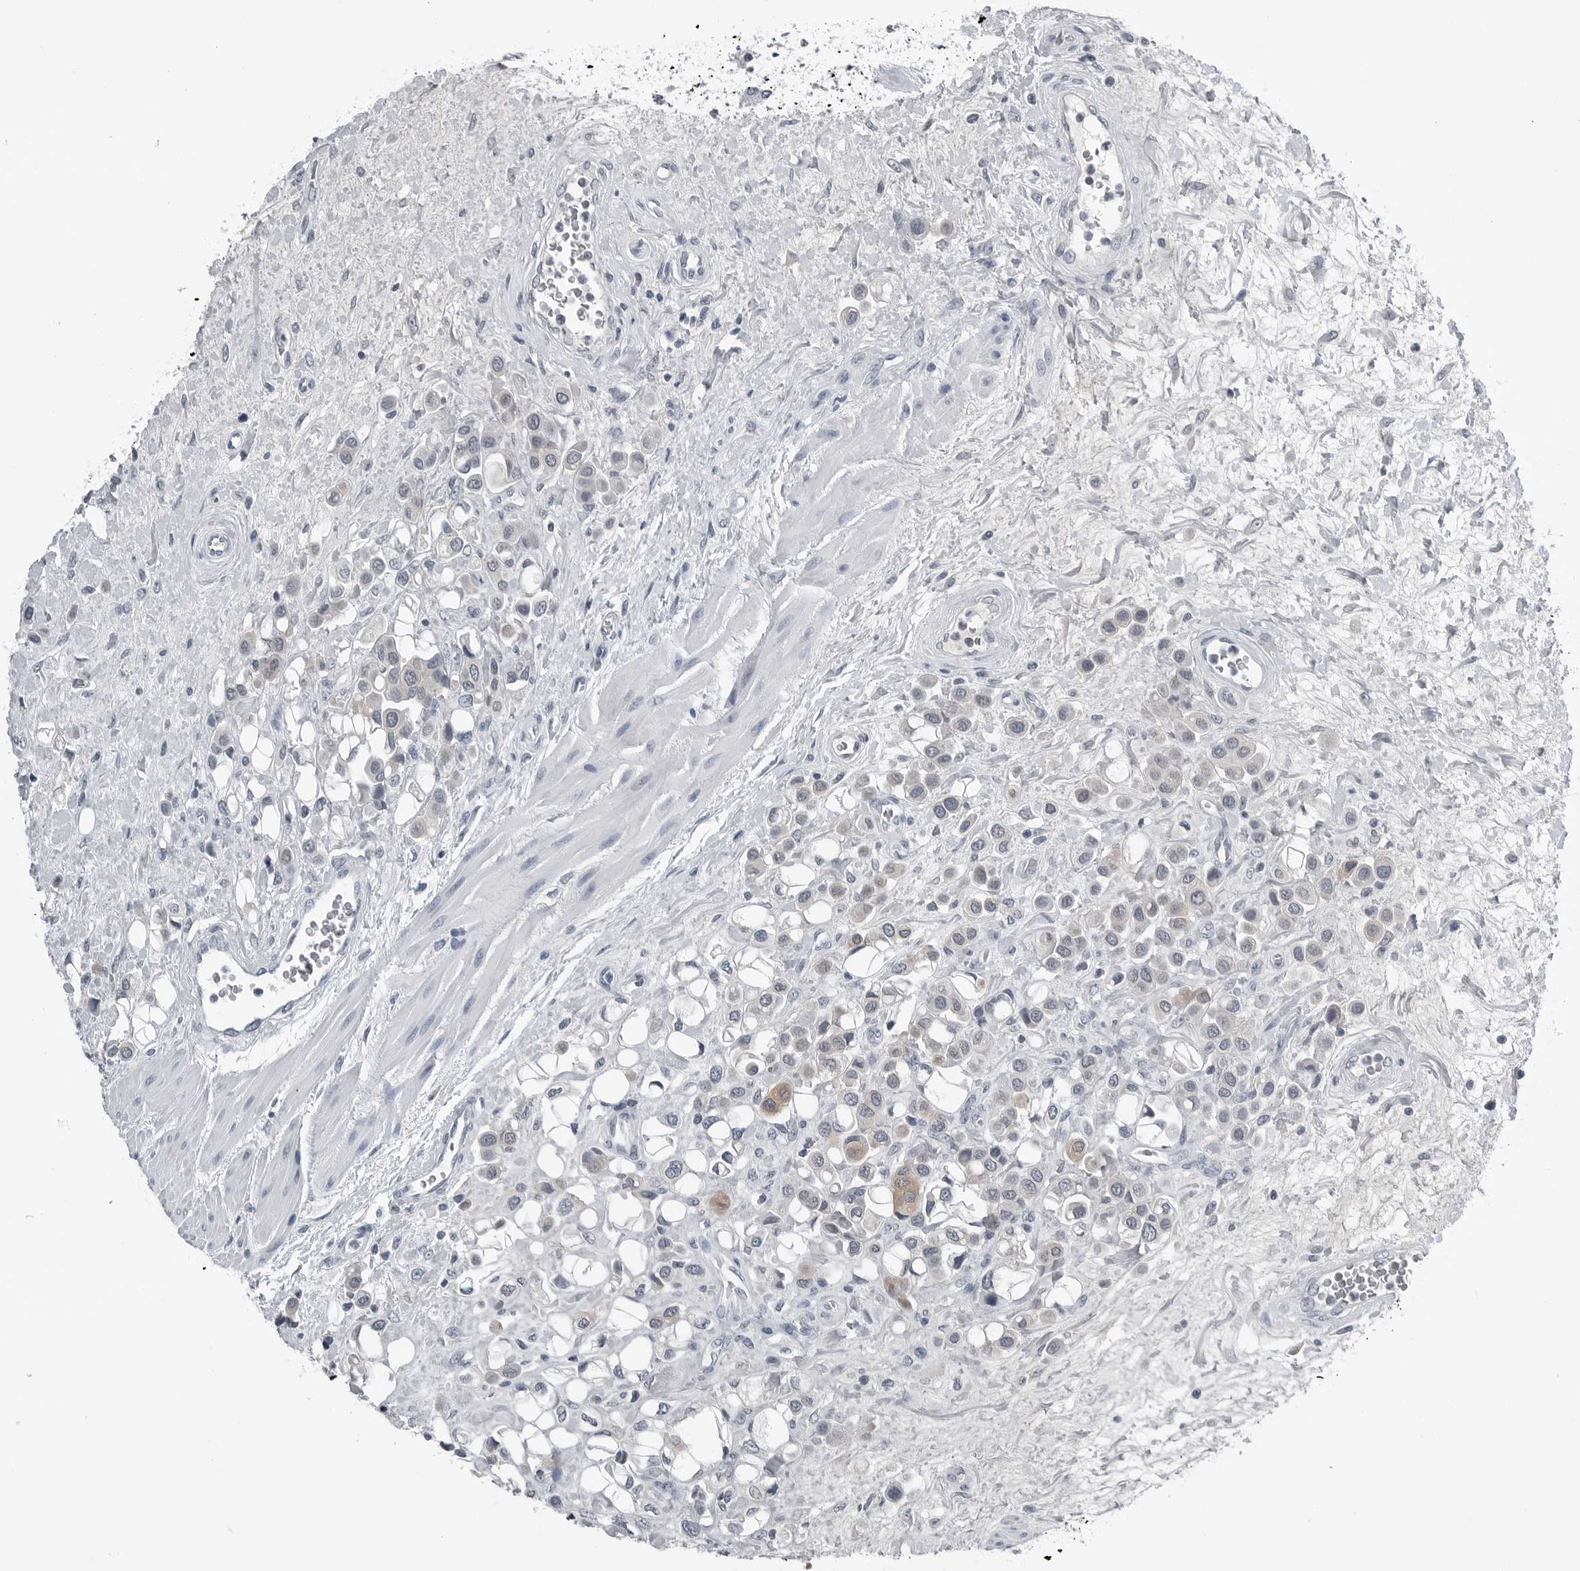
{"staining": {"intensity": "moderate", "quantity": "<25%", "location": "cytoplasmic/membranous"}, "tissue": "urothelial cancer", "cell_type": "Tumor cells", "image_type": "cancer", "snomed": [{"axis": "morphology", "description": "Urothelial carcinoma, High grade"}, {"axis": "topography", "description": "Urinary bladder"}], "caption": "The photomicrograph demonstrates a brown stain indicating the presence of a protein in the cytoplasmic/membranous of tumor cells in urothelial cancer. The staining was performed using DAB (3,3'-diaminobenzidine) to visualize the protein expression in brown, while the nuclei were stained in blue with hematoxylin (Magnification: 20x).", "gene": "SPINK1", "patient": {"sex": "male", "age": 50}}